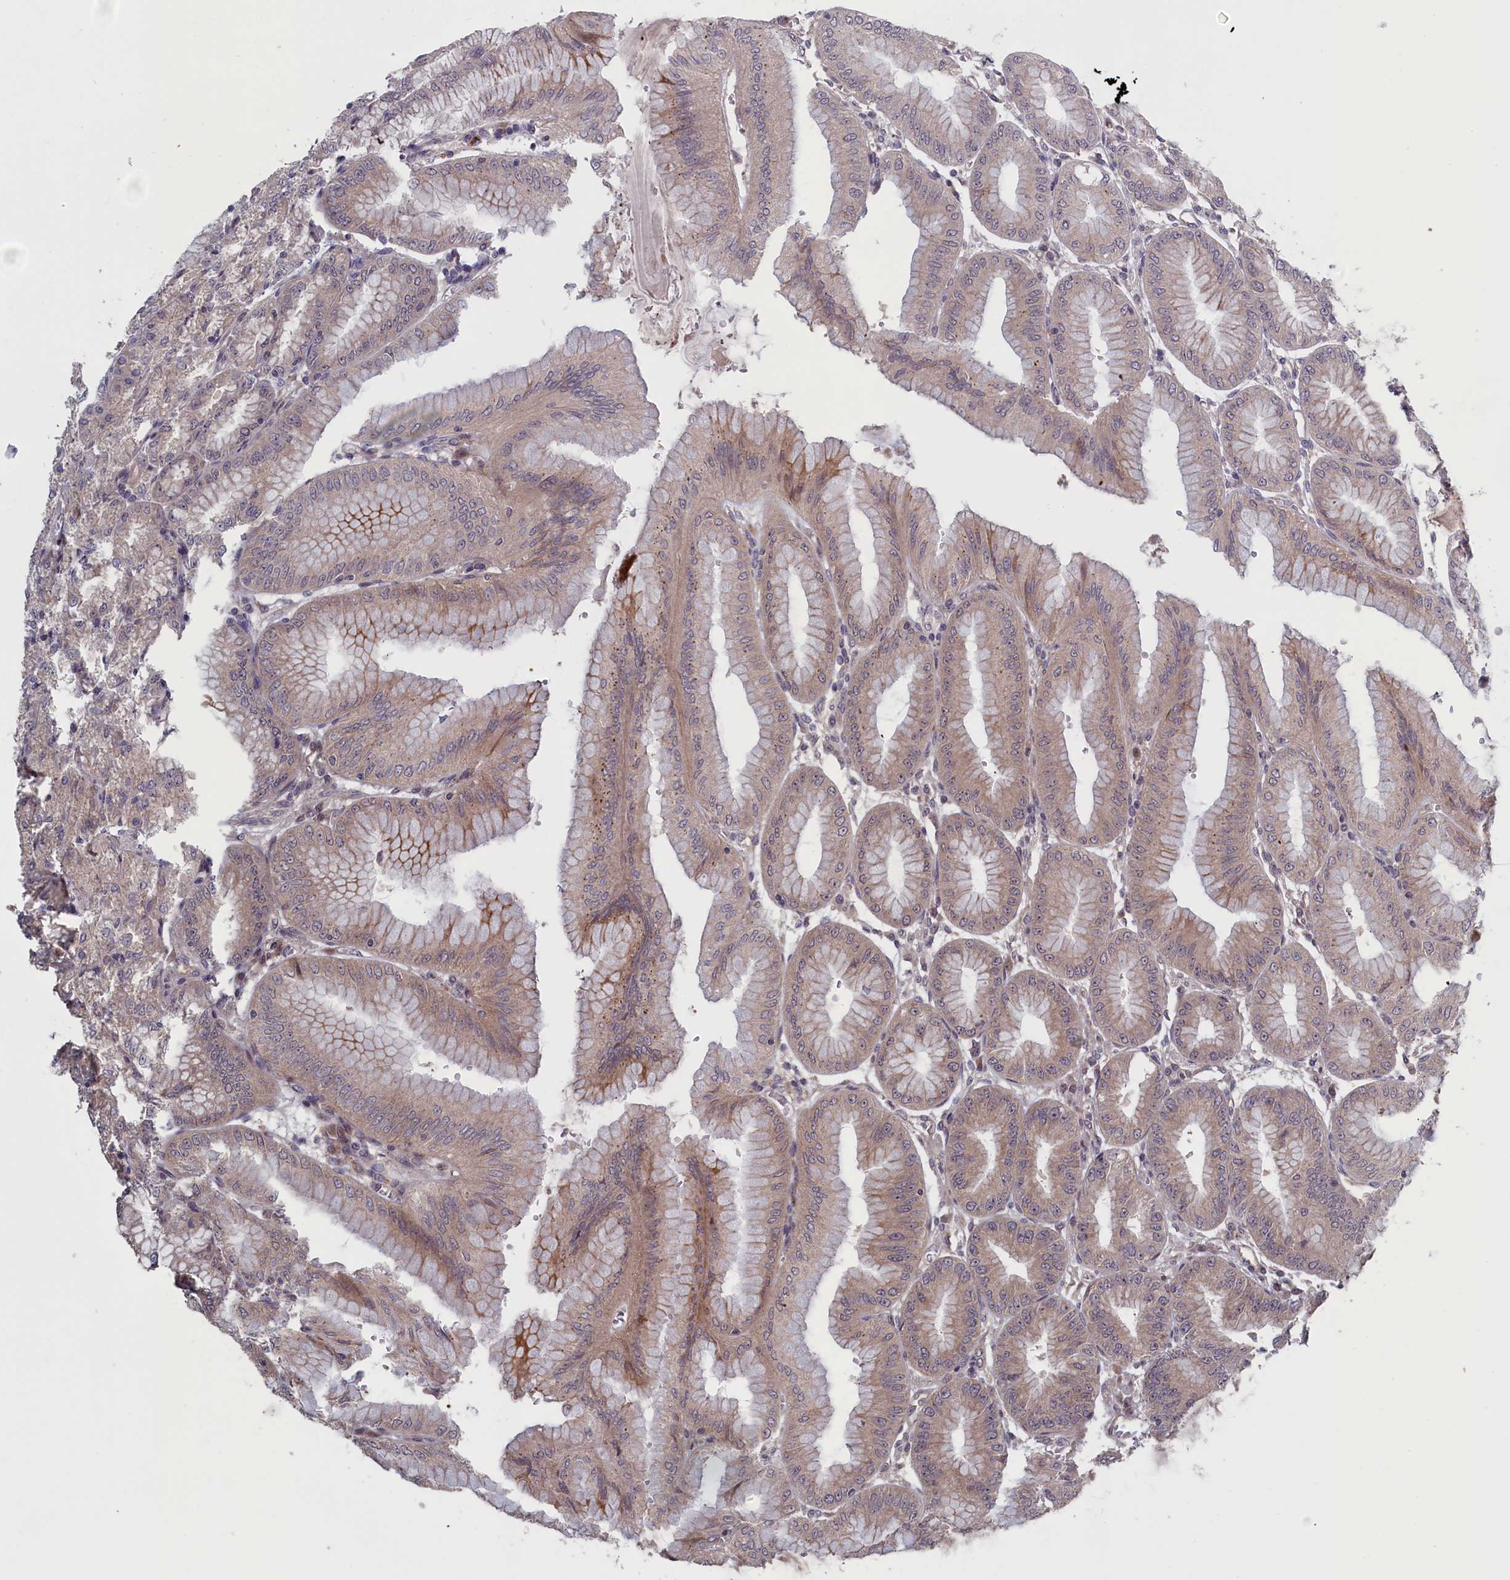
{"staining": {"intensity": "strong", "quantity": "25%-75%", "location": "cytoplasmic/membranous,nuclear"}, "tissue": "stomach", "cell_type": "Glandular cells", "image_type": "normal", "snomed": [{"axis": "morphology", "description": "Normal tissue, NOS"}, {"axis": "topography", "description": "Stomach, lower"}], "caption": "IHC of unremarkable stomach displays high levels of strong cytoplasmic/membranous,nuclear positivity in approximately 25%-75% of glandular cells. (DAB (3,3'-diaminobenzidine) IHC with brightfield microscopy, high magnification).", "gene": "LSG1", "patient": {"sex": "male", "age": 71}}